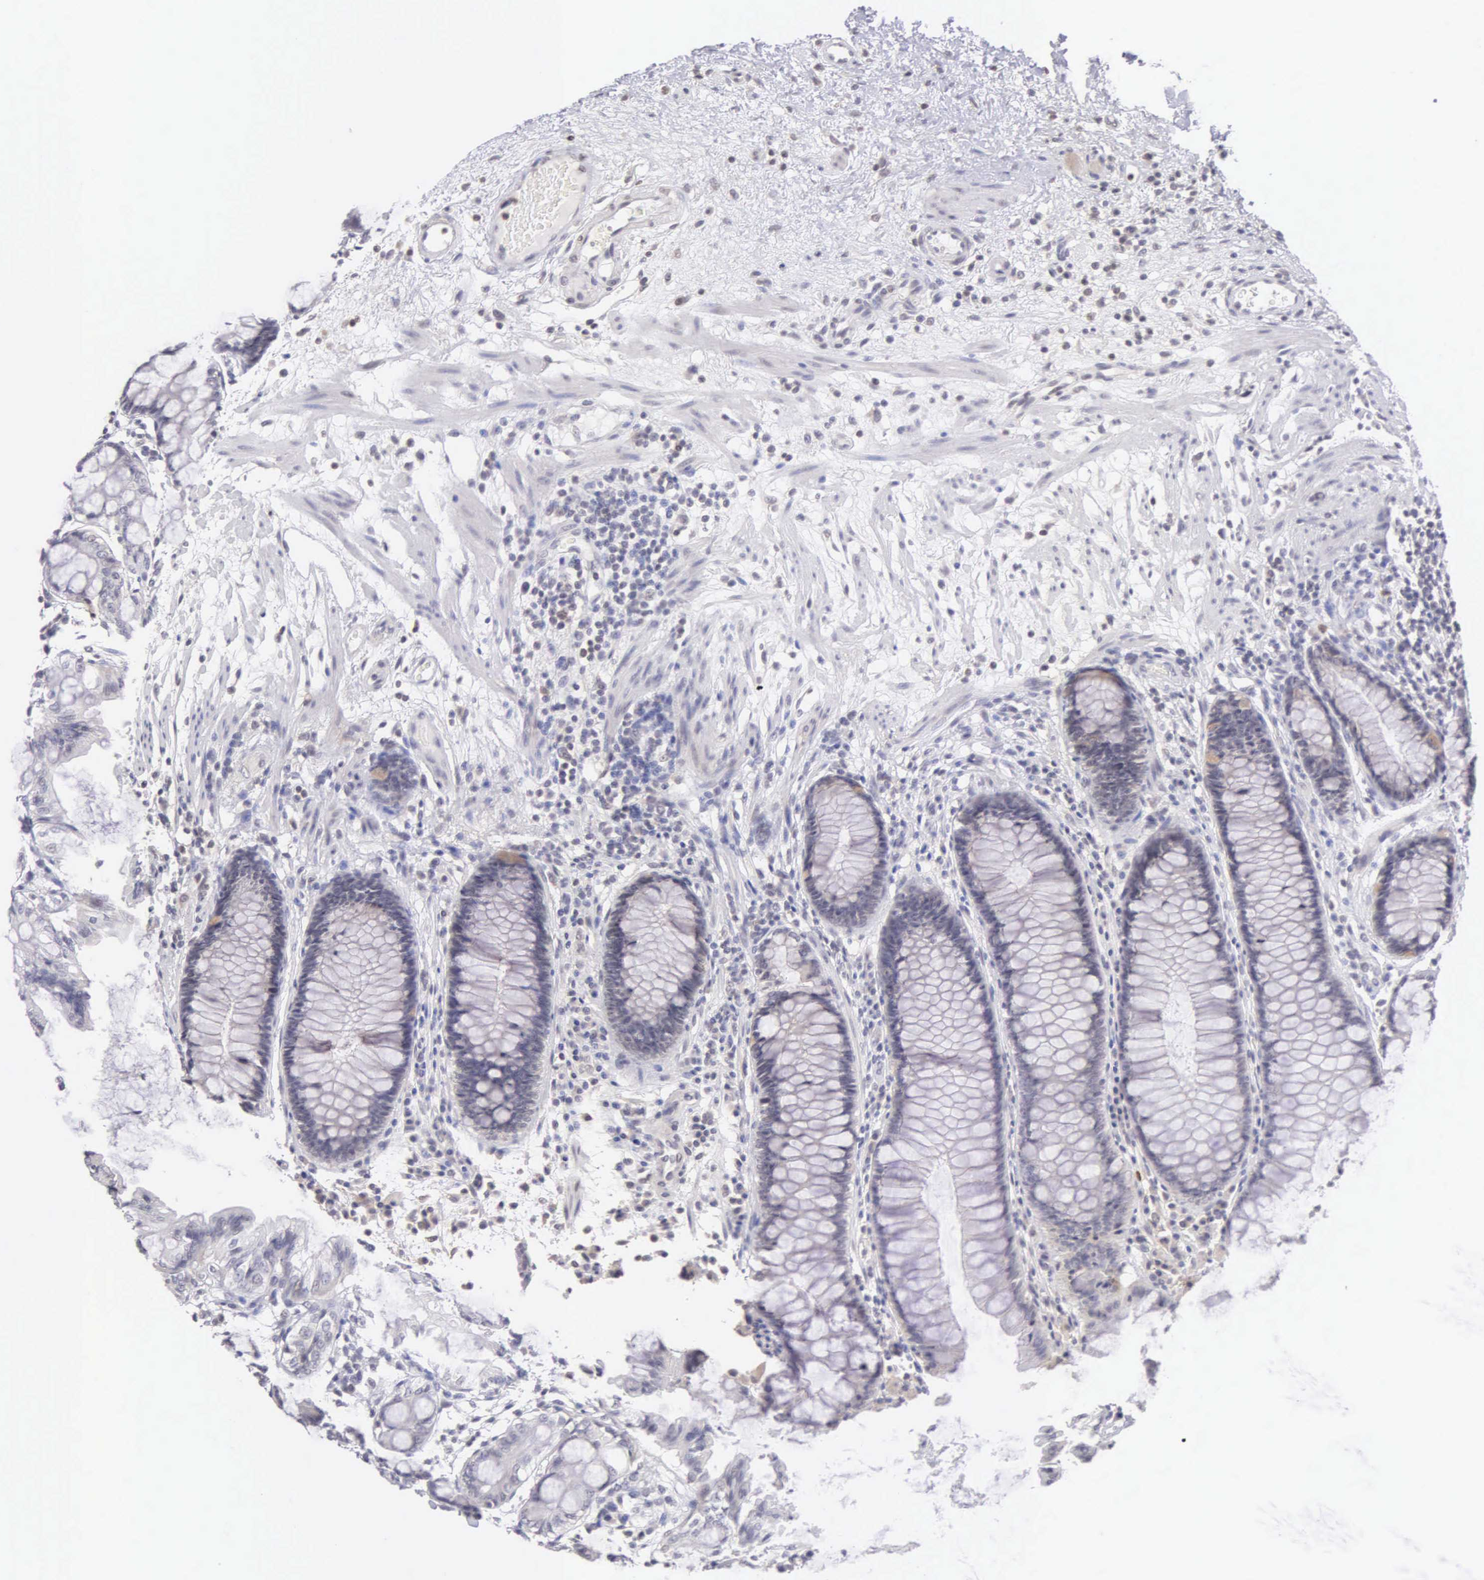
{"staining": {"intensity": "negative", "quantity": "none", "location": "none"}, "tissue": "rectum", "cell_type": "Glandular cells", "image_type": "normal", "snomed": [{"axis": "morphology", "description": "Normal tissue, NOS"}, {"axis": "topography", "description": "Rectum"}], "caption": "The histopathology image reveals no significant staining in glandular cells of rectum.", "gene": "BRD1", "patient": {"sex": "male", "age": 77}}